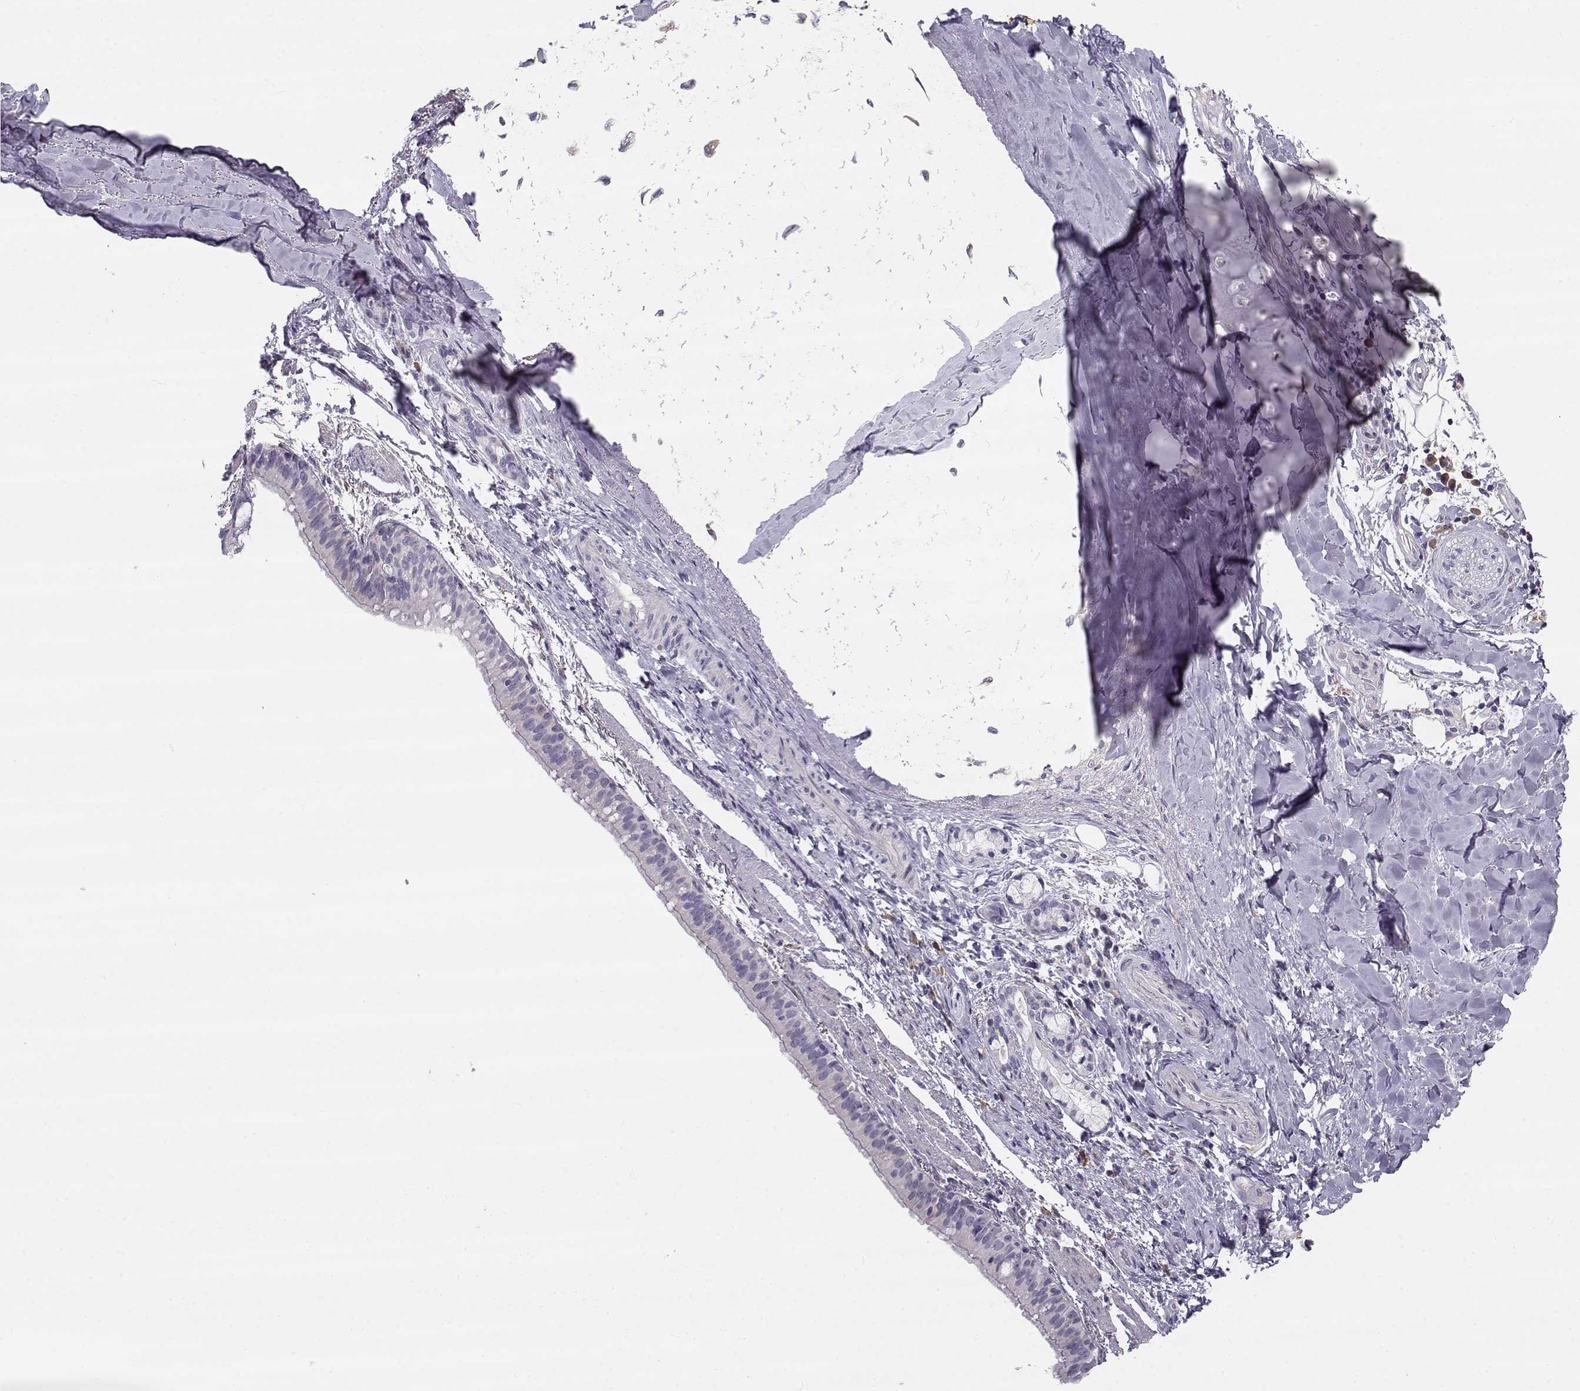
{"staining": {"intensity": "negative", "quantity": "none", "location": "none"}, "tissue": "bronchus", "cell_type": "Respiratory epithelial cells", "image_type": "normal", "snomed": [{"axis": "morphology", "description": "Normal tissue, NOS"}, {"axis": "morphology", "description": "Squamous cell carcinoma, NOS"}, {"axis": "topography", "description": "Bronchus"}, {"axis": "topography", "description": "Lung"}], "caption": "Immunohistochemistry image of benign bronchus: bronchus stained with DAB (3,3'-diaminobenzidine) reveals no significant protein positivity in respiratory epithelial cells.", "gene": "SLCO6A1", "patient": {"sex": "male", "age": 69}}